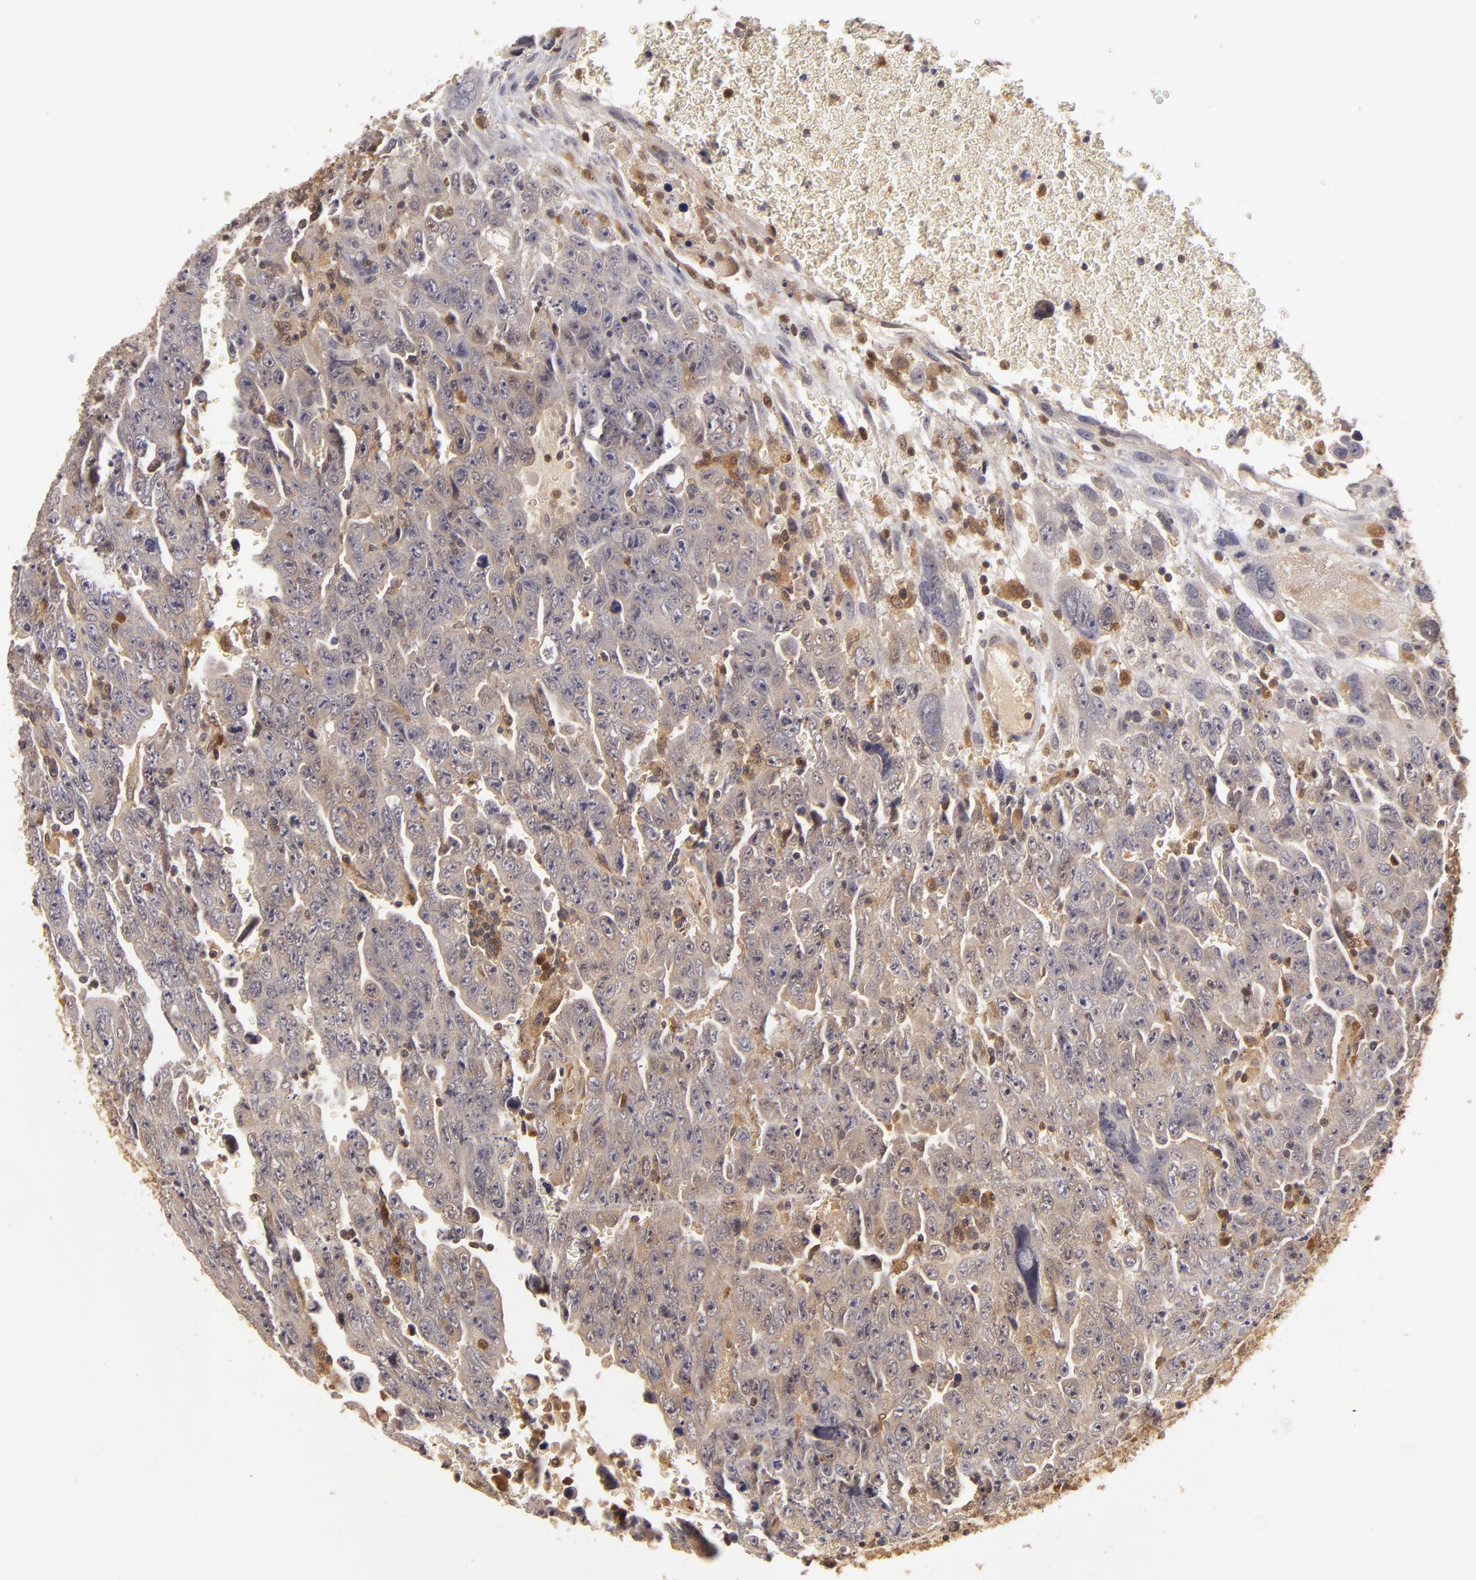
{"staining": {"intensity": "moderate", "quantity": ">75%", "location": "cytoplasmic/membranous"}, "tissue": "testis cancer", "cell_type": "Tumor cells", "image_type": "cancer", "snomed": [{"axis": "morphology", "description": "Carcinoma, Embryonal, NOS"}, {"axis": "topography", "description": "Testis"}], "caption": "Brown immunohistochemical staining in human testis cancer (embryonal carcinoma) demonstrates moderate cytoplasmic/membranous staining in approximately >75% of tumor cells.", "gene": "PRKCD", "patient": {"sex": "male", "age": 28}}